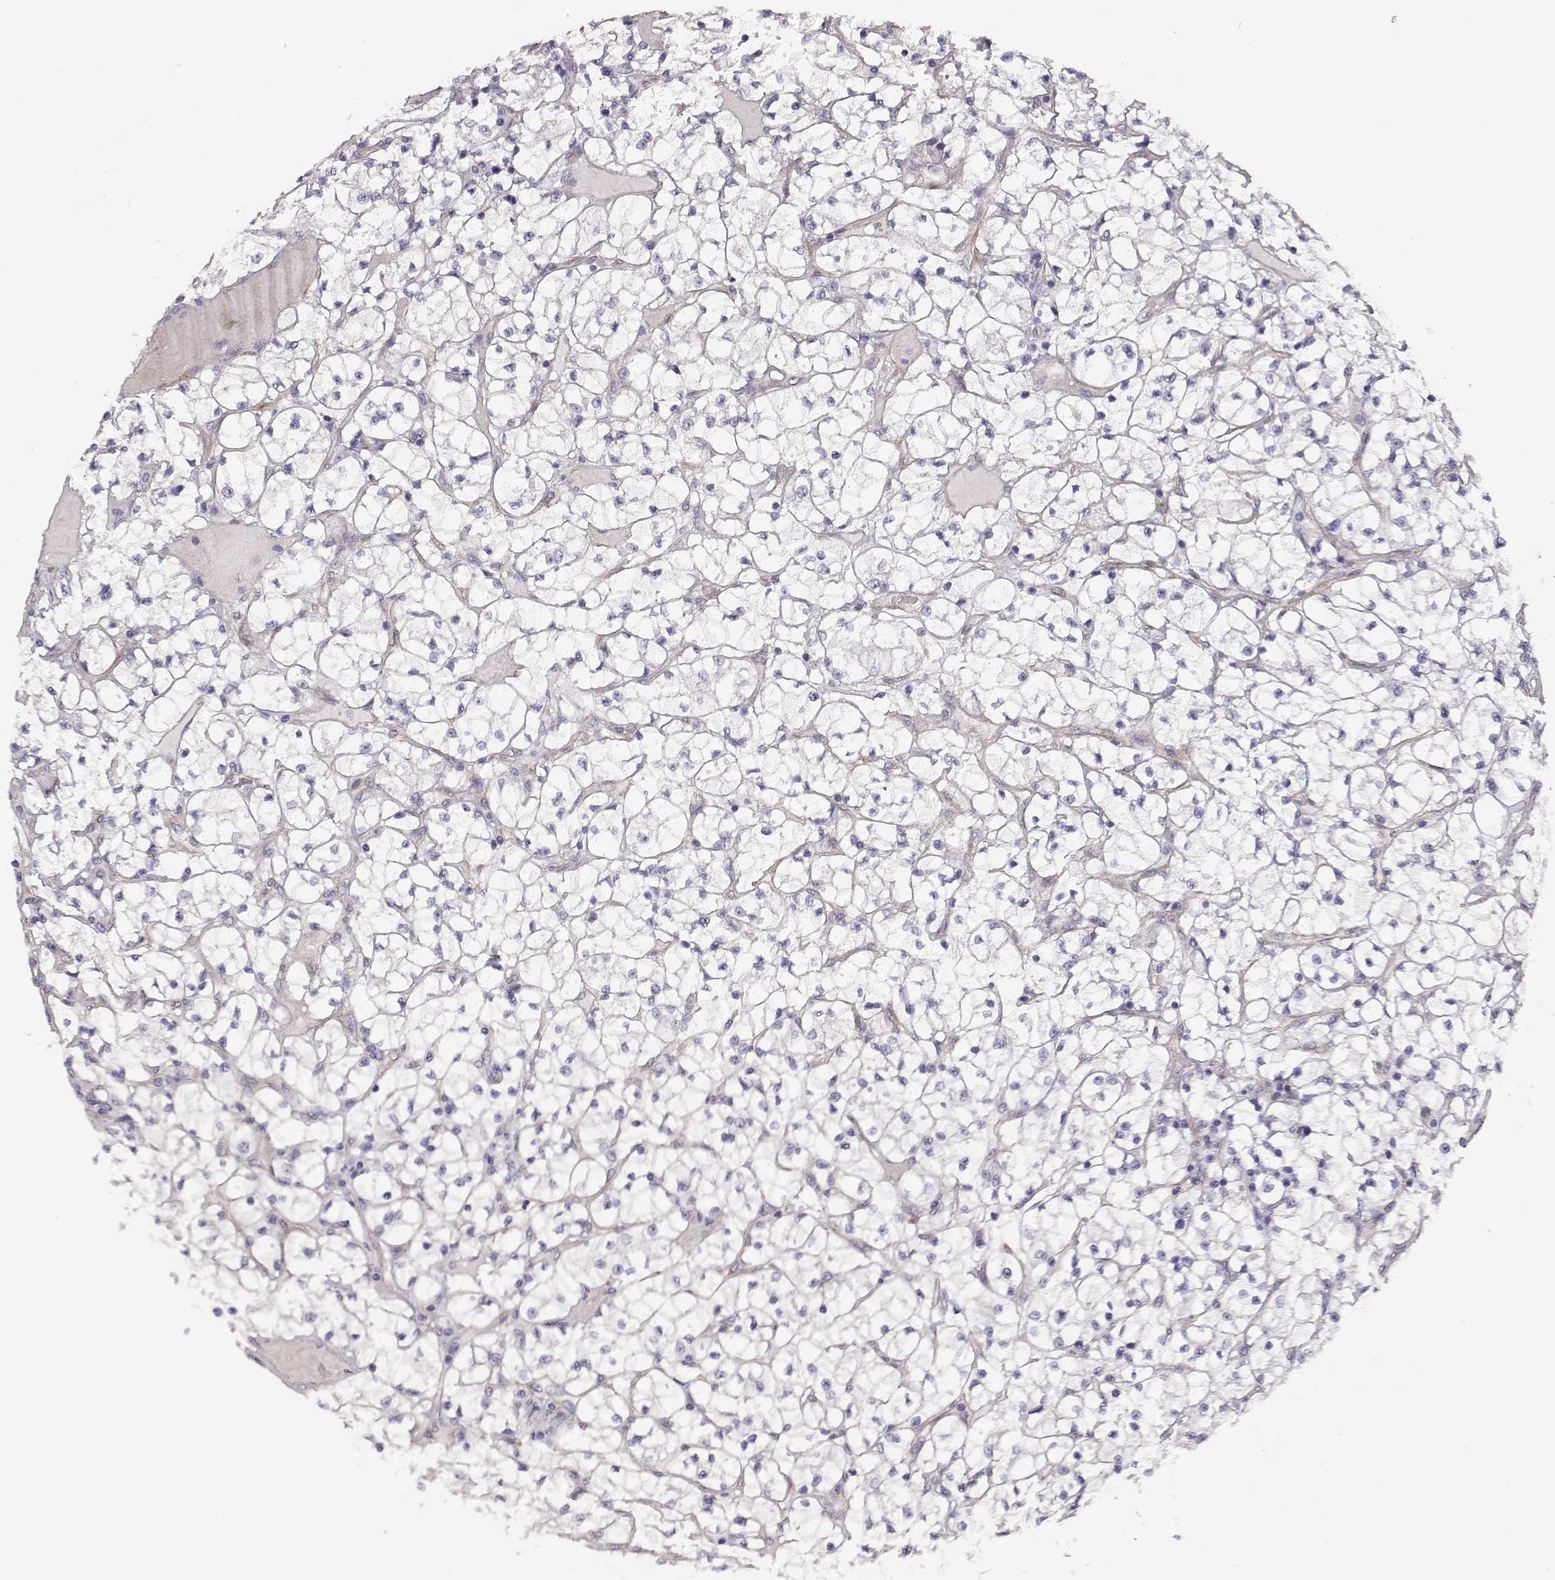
{"staining": {"intensity": "negative", "quantity": "none", "location": "none"}, "tissue": "renal cancer", "cell_type": "Tumor cells", "image_type": "cancer", "snomed": [{"axis": "morphology", "description": "Adenocarcinoma, NOS"}, {"axis": "topography", "description": "Kidney"}], "caption": "This histopathology image is of adenocarcinoma (renal) stained with immunohistochemistry (IHC) to label a protein in brown with the nuclei are counter-stained blue. There is no expression in tumor cells. (DAB (3,3'-diaminobenzidine) immunohistochemistry (IHC) visualized using brightfield microscopy, high magnification).", "gene": "LAMC1", "patient": {"sex": "female", "age": 64}}